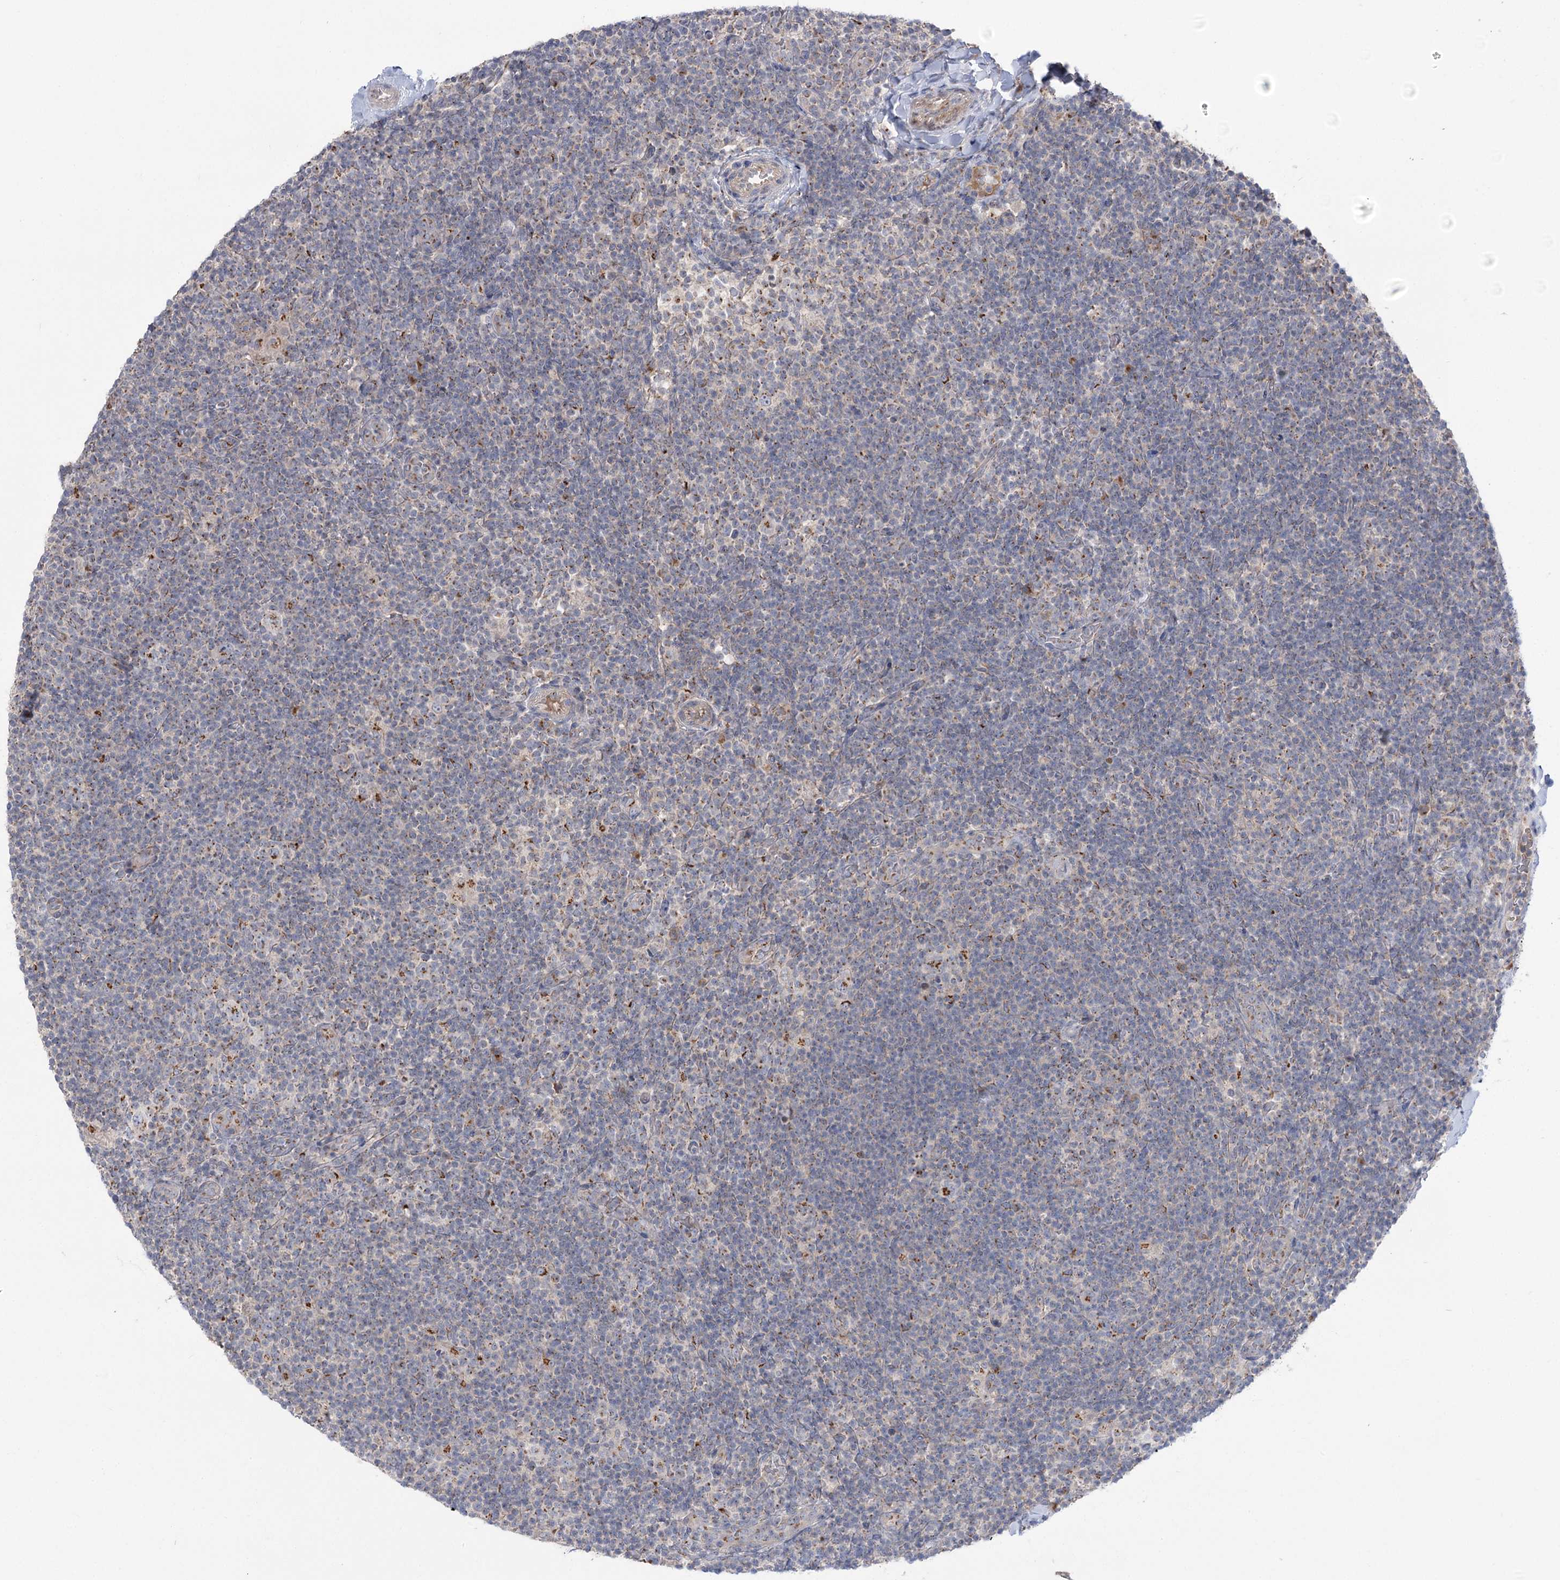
{"staining": {"intensity": "moderate", "quantity": "25%-75%", "location": "cytoplasmic/membranous"}, "tissue": "lymphoma", "cell_type": "Tumor cells", "image_type": "cancer", "snomed": [{"axis": "morphology", "description": "Hodgkin's disease, NOS"}, {"axis": "topography", "description": "Lymph node"}], "caption": "A photomicrograph of lymphoma stained for a protein exhibits moderate cytoplasmic/membranous brown staining in tumor cells.", "gene": "GBF1", "patient": {"sex": "female", "age": 57}}